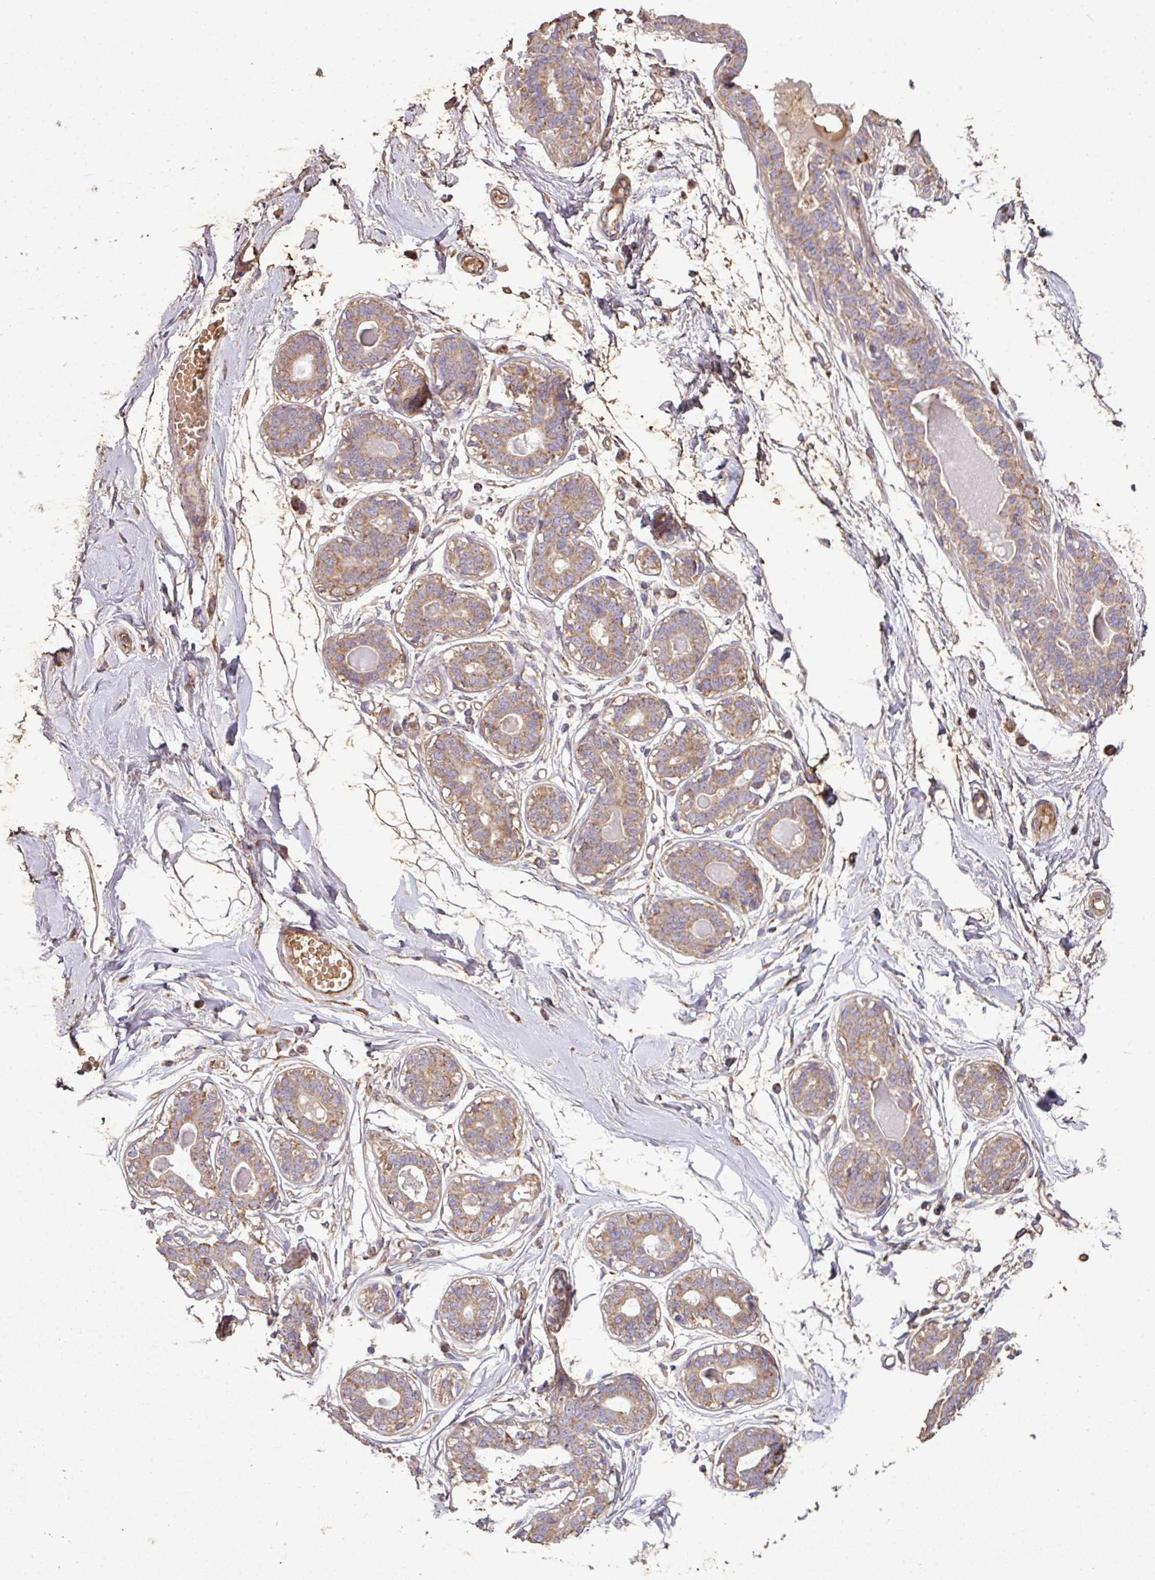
{"staining": {"intensity": "negative", "quantity": "none", "location": "none"}, "tissue": "breast", "cell_type": "Adipocytes", "image_type": "normal", "snomed": [{"axis": "morphology", "description": "Normal tissue, NOS"}, {"axis": "topography", "description": "Breast"}], "caption": "Immunohistochemistry (IHC) of unremarkable human breast shows no staining in adipocytes. Brightfield microscopy of IHC stained with DAB (3,3'-diaminobenzidine) (brown) and hematoxylin (blue), captured at high magnification.", "gene": "ENSG00000260170", "patient": {"sex": "female", "age": 45}}